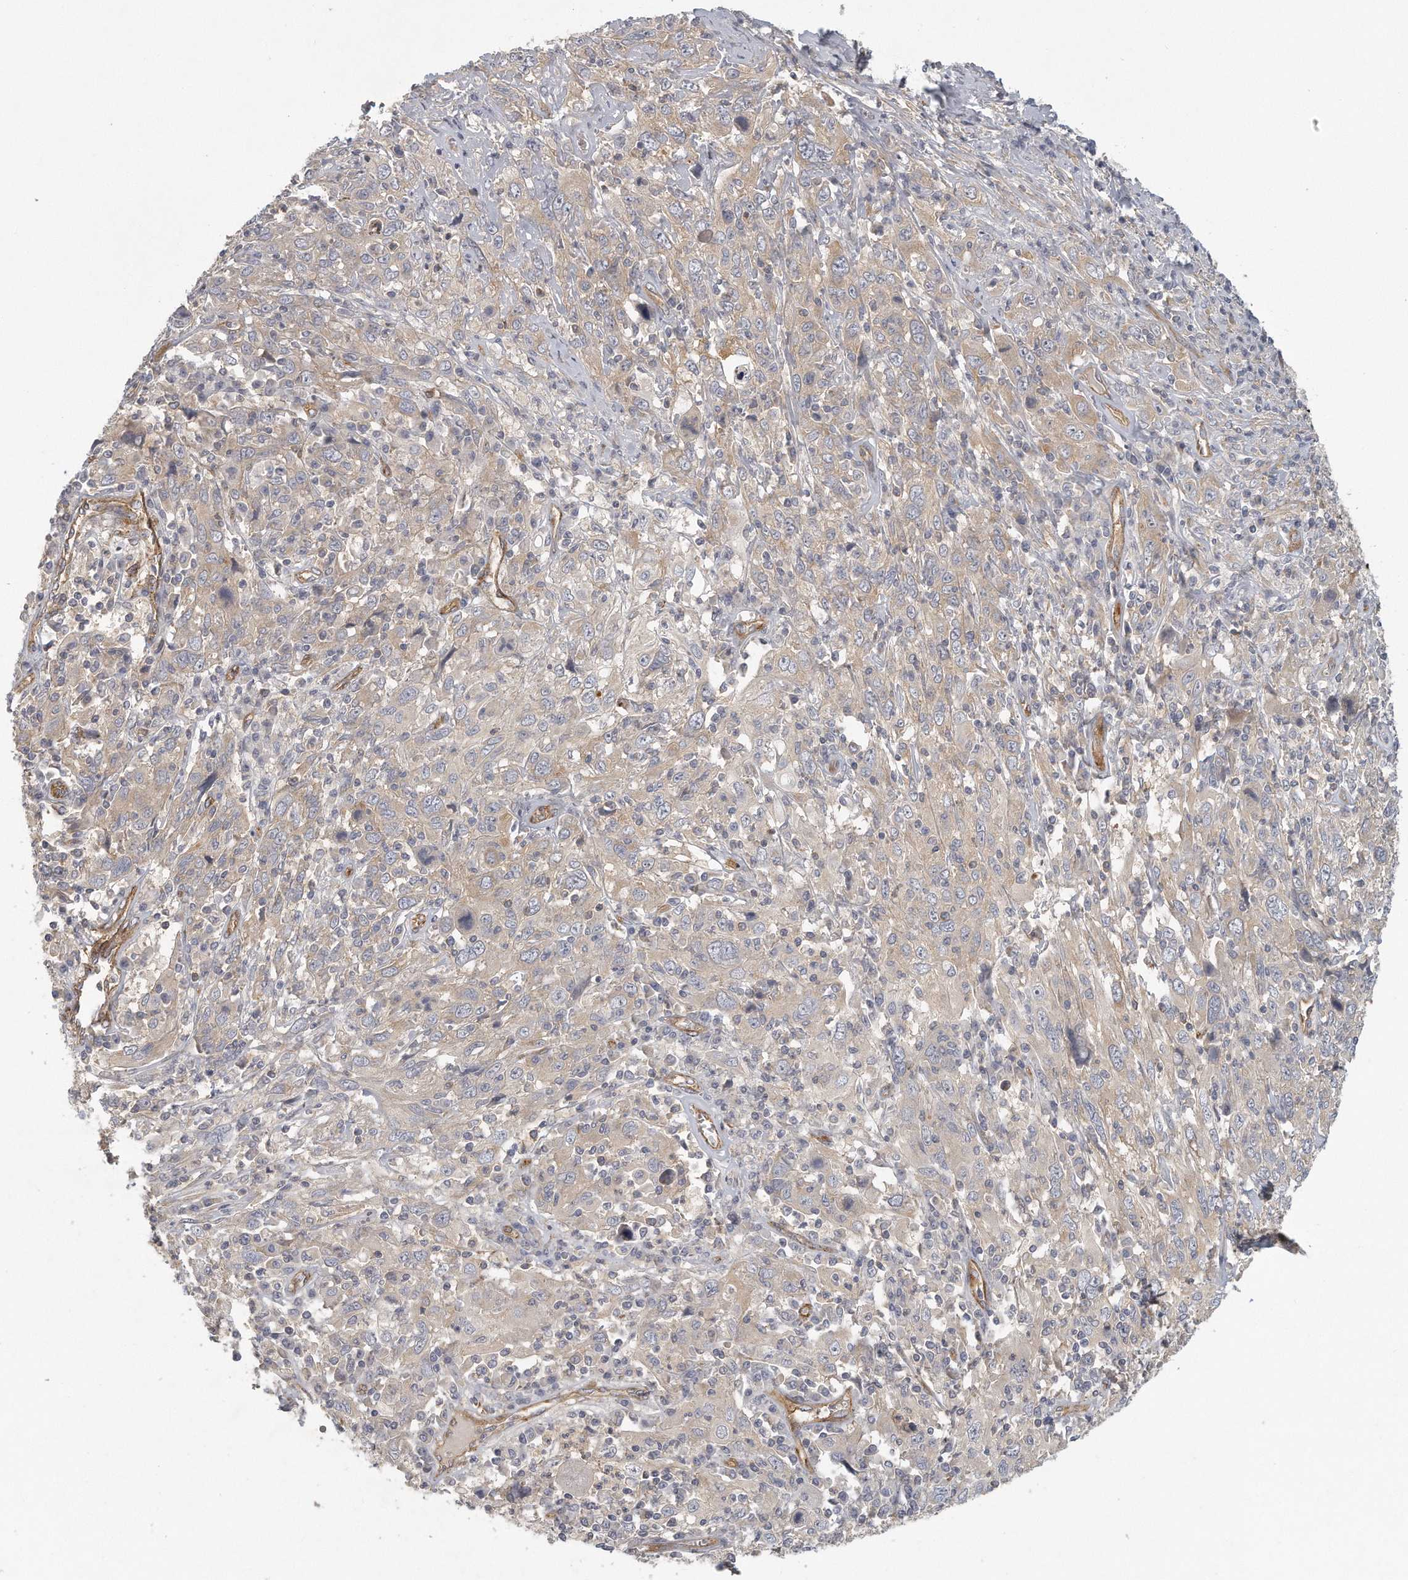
{"staining": {"intensity": "weak", "quantity": ">75%", "location": "cytoplasmic/membranous"}, "tissue": "cervical cancer", "cell_type": "Tumor cells", "image_type": "cancer", "snomed": [{"axis": "morphology", "description": "Squamous cell carcinoma, NOS"}, {"axis": "topography", "description": "Cervix"}], "caption": "Brown immunohistochemical staining in squamous cell carcinoma (cervical) reveals weak cytoplasmic/membranous positivity in approximately >75% of tumor cells.", "gene": "MTERF4", "patient": {"sex": "female", "age": 46}}